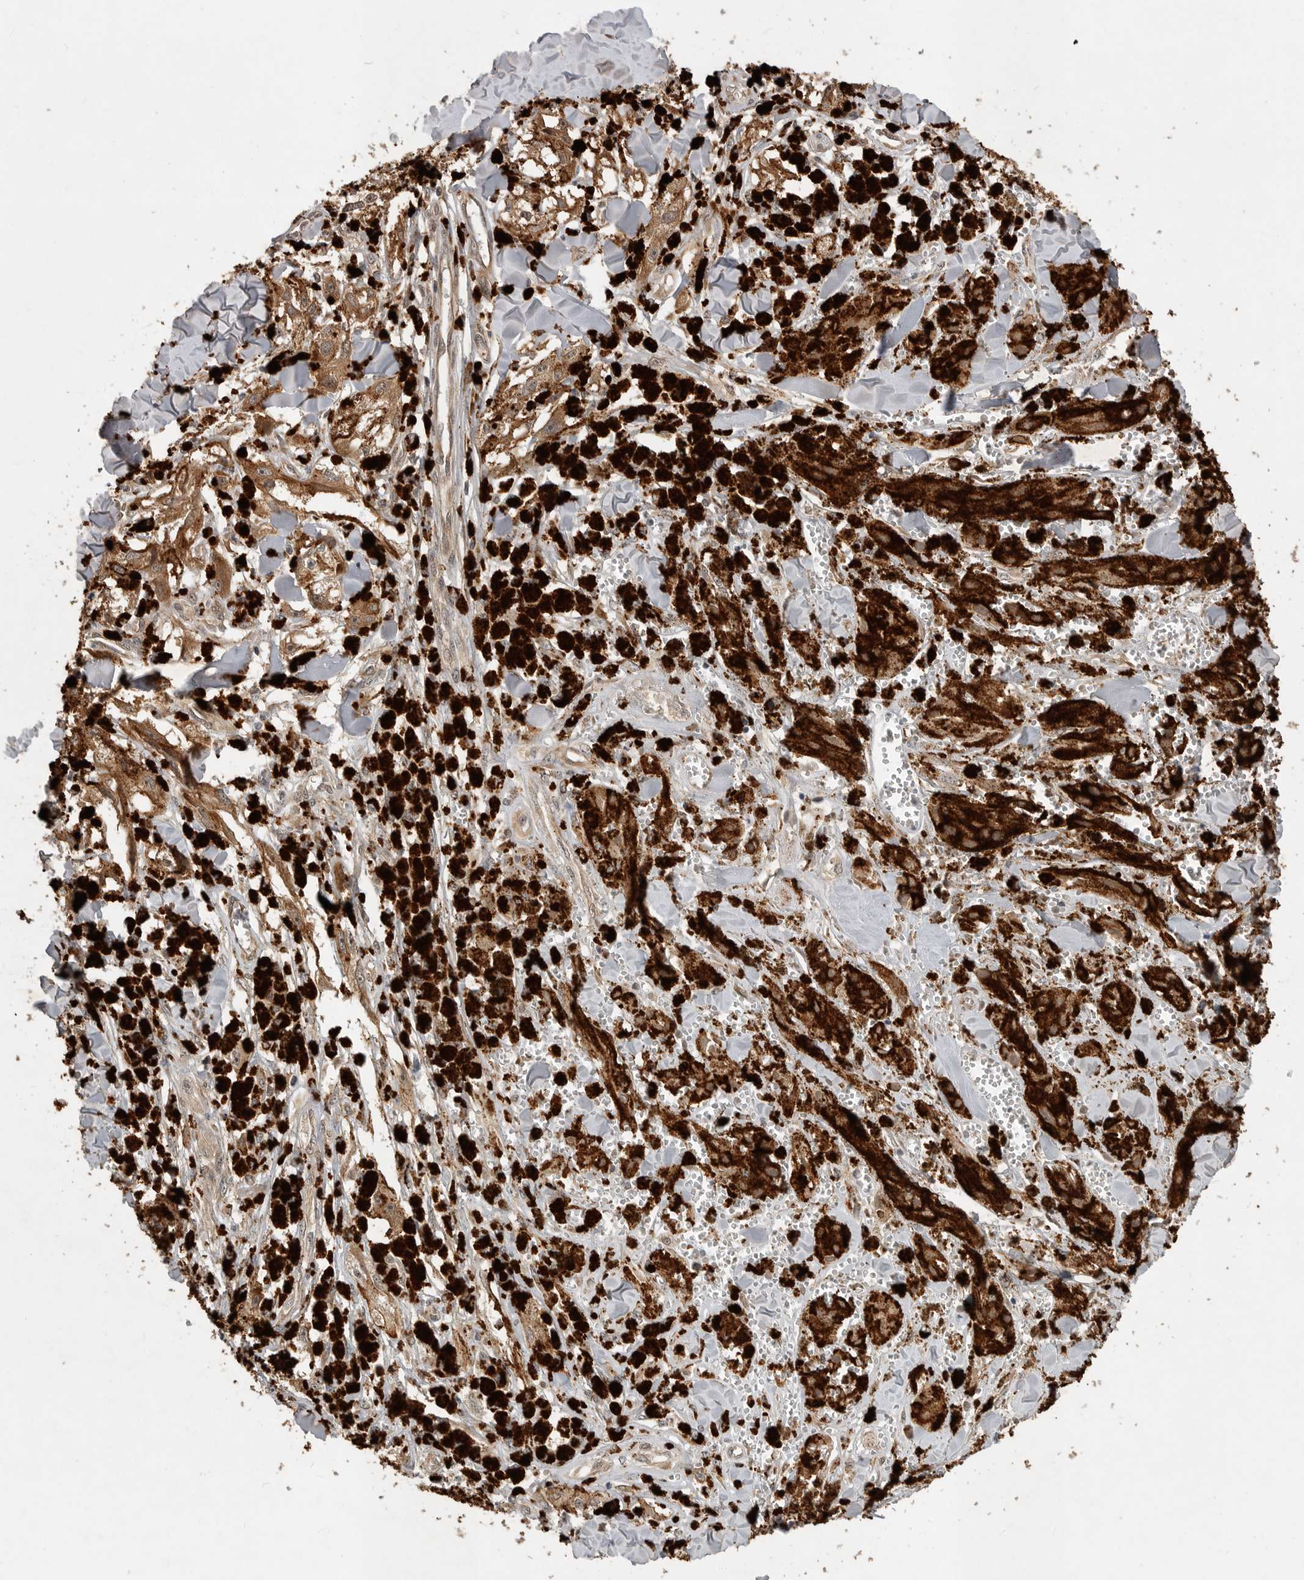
{"staining": {"intensity": "moderate", "quantity": ">75%", "location": "cytoplasmic/membranous"}, "tissue": "melanoma", "cell_type": "Tumor cells", "image_type": "cancer", "snomed": [{"axis": "morphology", "description": "Malignant melanoma, NOS"}, {"axis": "topography", "description": "Skin"}], "caption": "A histopathology image showing moderate cytoplasmic/membranous expression in approximately >75% of tumor cells in melanoma, as visualized by brown immunohistochemical staining.", "gene": "OSBPL9", "patient": {"sex": "male", "age": 88}}